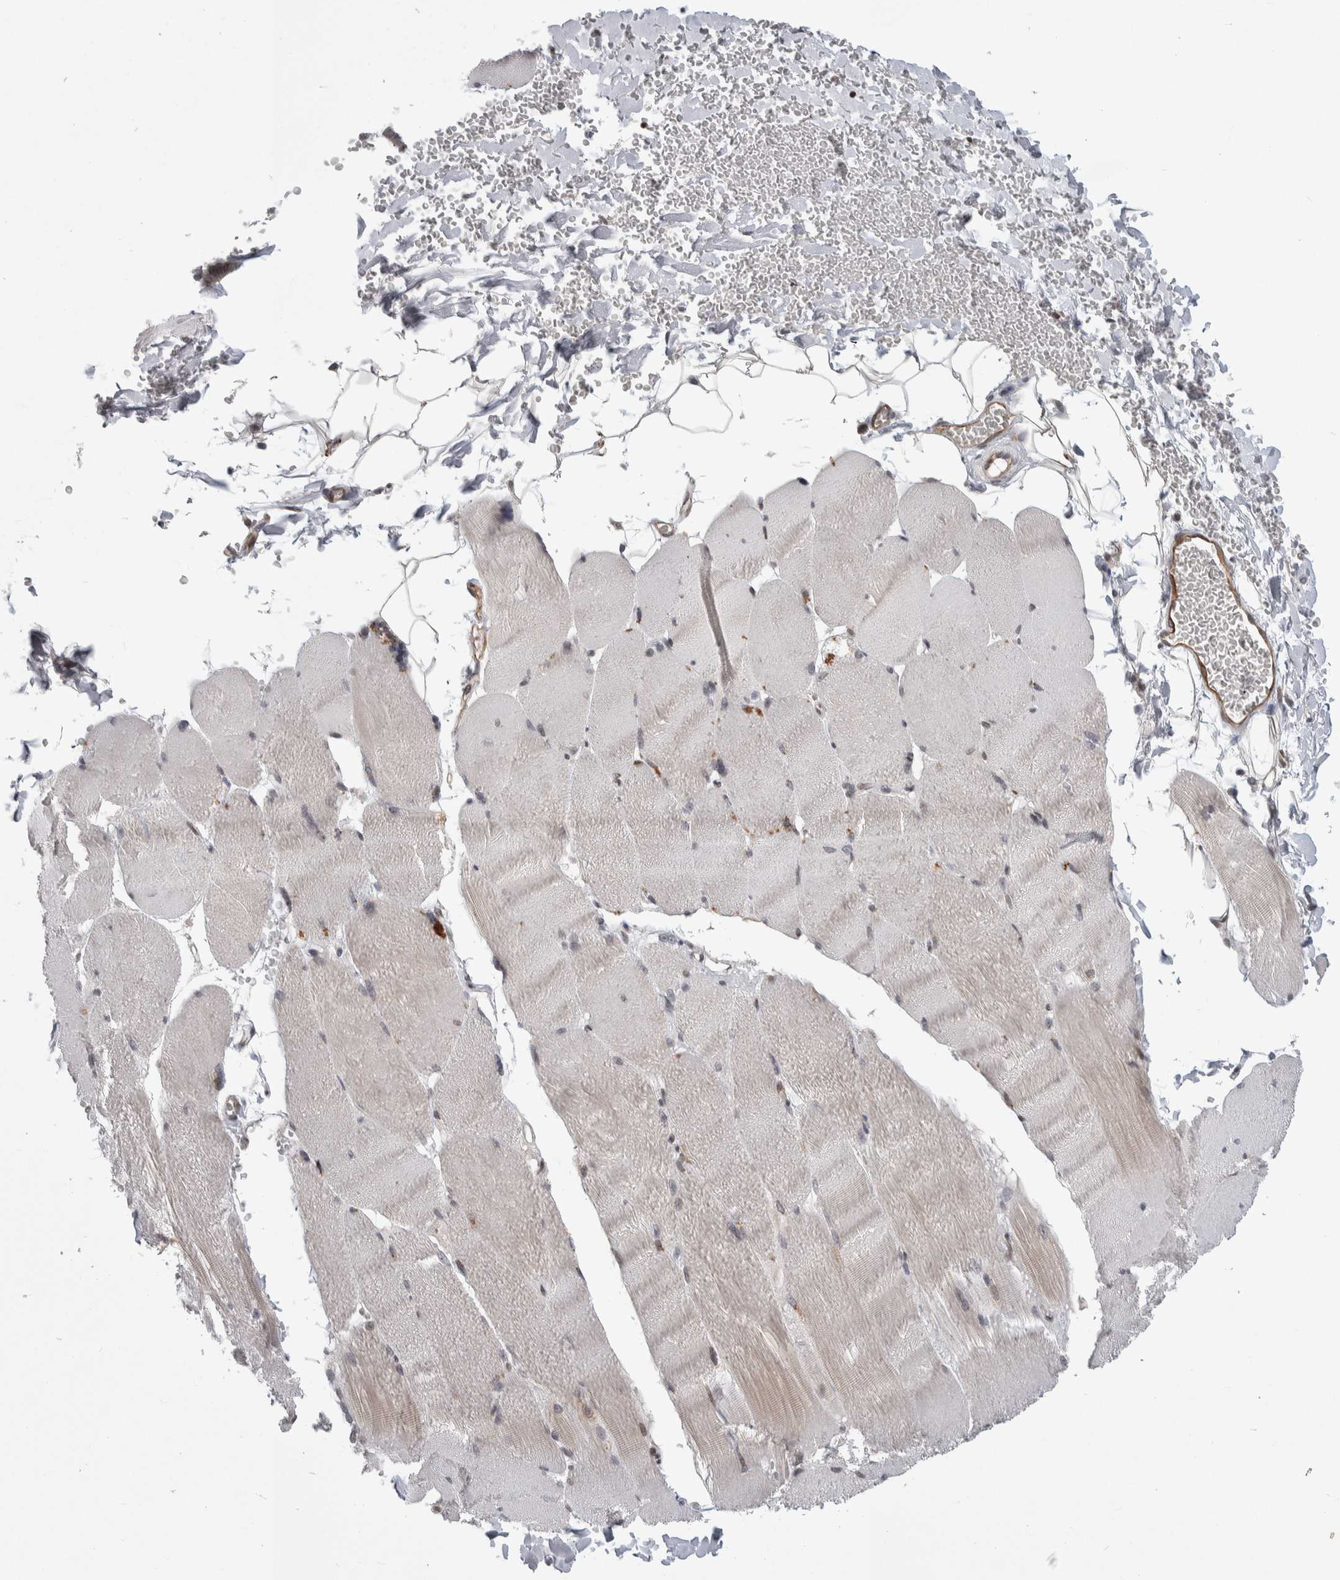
{"staining": {"intensity": "weak", "quantity": "<25%", "location": "nuclear"}, "tissue": "skeletal muscle", "cell_type": "Myocytes", "image_type": "normal", "snomed": [{"axis": "morphology", "description": "Normal tissue, NOS"}, {"axis": "topography", "description": "Skin"}, {"axis": "topography", "description": "Skeletal muscle"}], "caption": "A high-resolution histopathology image shows immunohistochemistry (IHC) staining of unremarkable skeletal muscle, which exhibits no significant staining in myocytes. (DAB (3,3'-diaminobenzidine) immunohistochemistry with hematoxylin counter stain).", "gene": "ZSCAN21", "patient": {"sex": "male", "age": 83}}